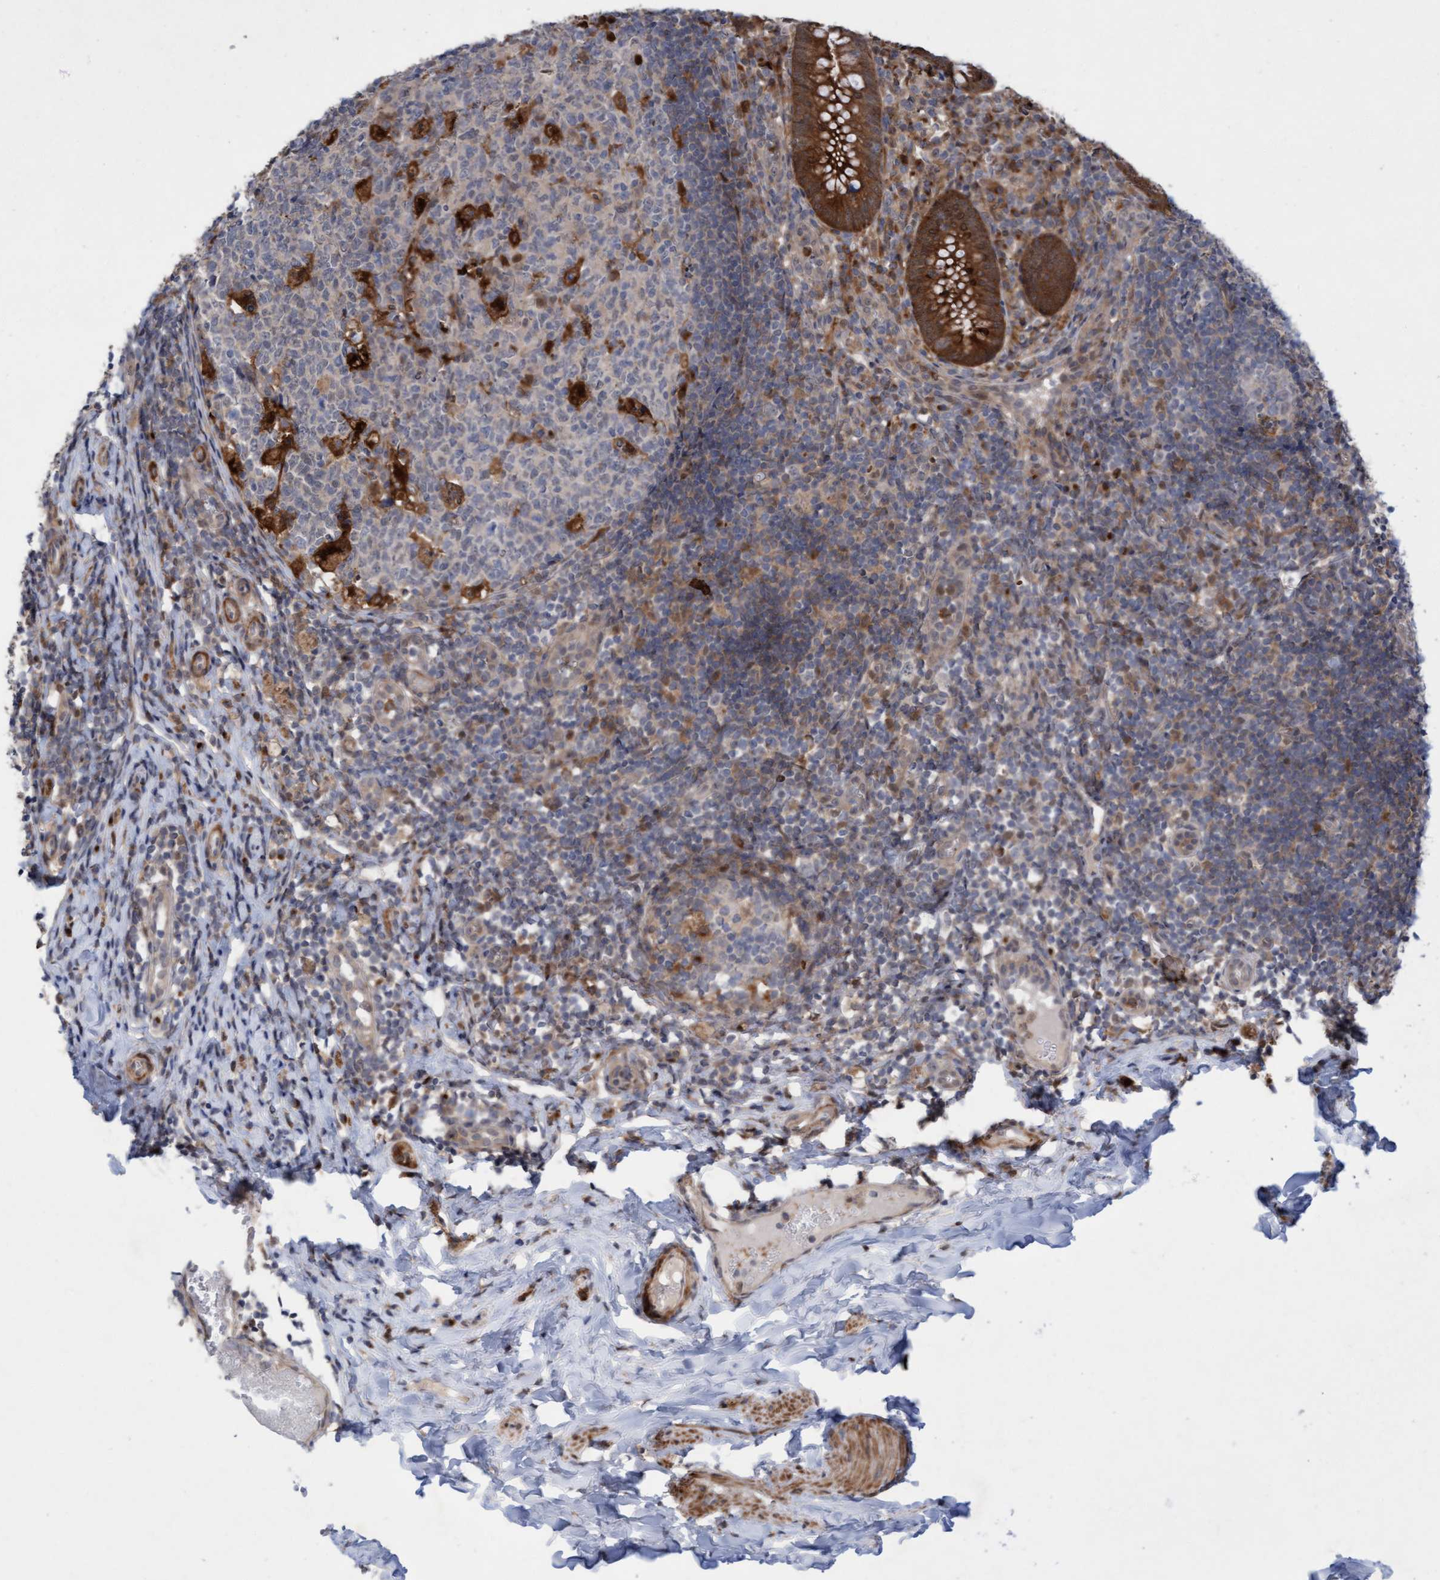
{"staining": {"intensity": "strong", "quantity": ">75%", "location": "cytoplasmic/membranous"}, "tissue": "appendix", "cell_type": "Glandular cells", "image_type": "normal", "snomed": [{"axis": "morphology", "description": "Normal tissue, NOS"}, {"axis": "topography", "description": "Appendix"}], "caption": "Immunohistochemical staining of normal human appendix displays >75% levels of strong cytoplasmic/membranous protein staining in approximately >75% of glandular cells. (DAB IHC, brown staining for protein, blue staining for nuclei).", "gene": "RAP1GAP2", "patient": {"sex": "male", "age": 8}}